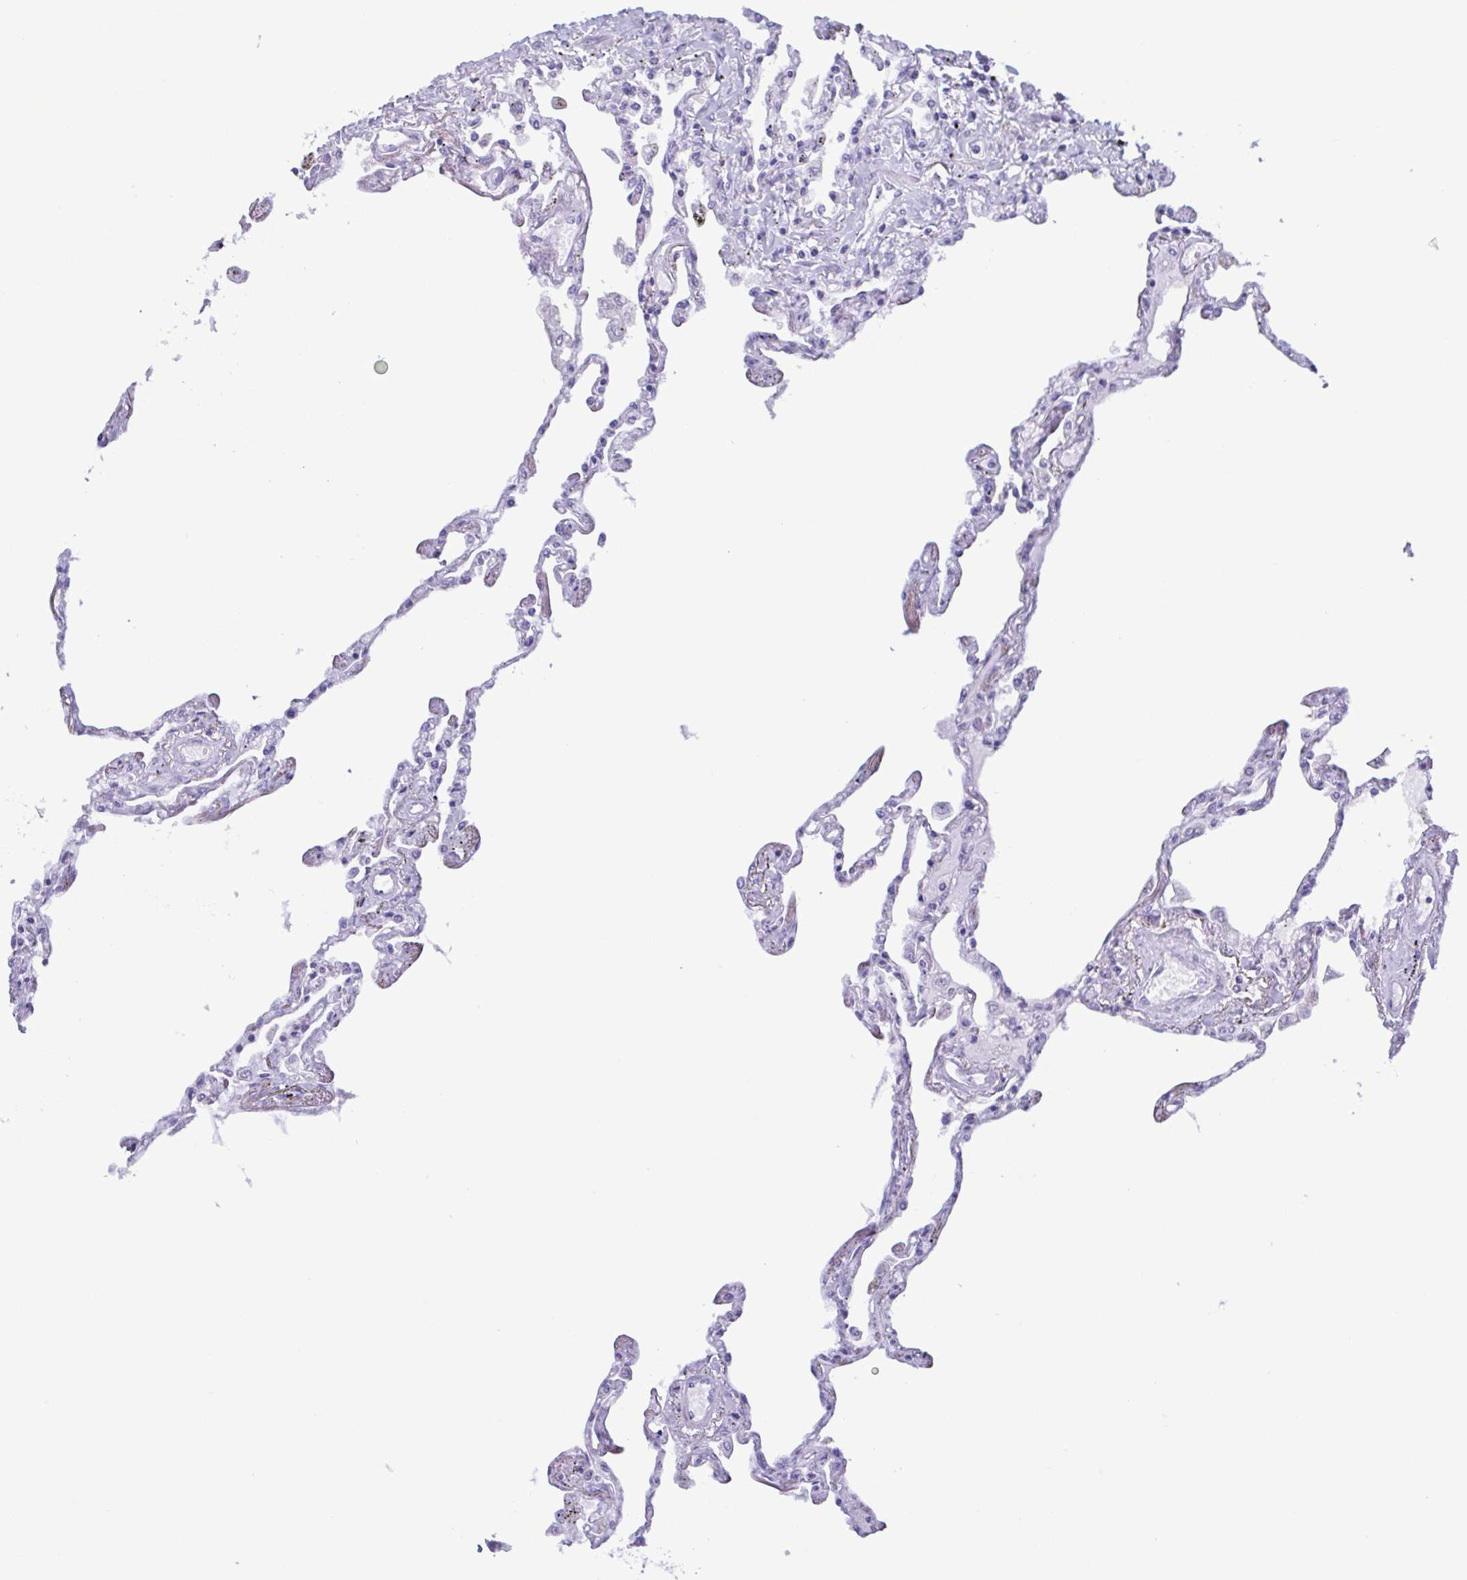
{"staining": {"intensity": "negative", "quantity": "none", "location": "none"}, "tissue": "lung", "cell_type": "Alveolar cells", "image_type": "normal", "snomed": [{"axis": "morphology", "description": "Normal tissue, NOS"}, {"axis": "morphology", "description": "Adenocarcinoma, NOS"}, {"axis": "topography", "description": "Cartilage tissue"}, {"axis": "topography", "description": "Lung"}], "caption": "Immunohistochemistry of benign lung displays no positivity in alveolar cells.", "gene": "LTF", "patient": {"sex": "female", "age": 67}}